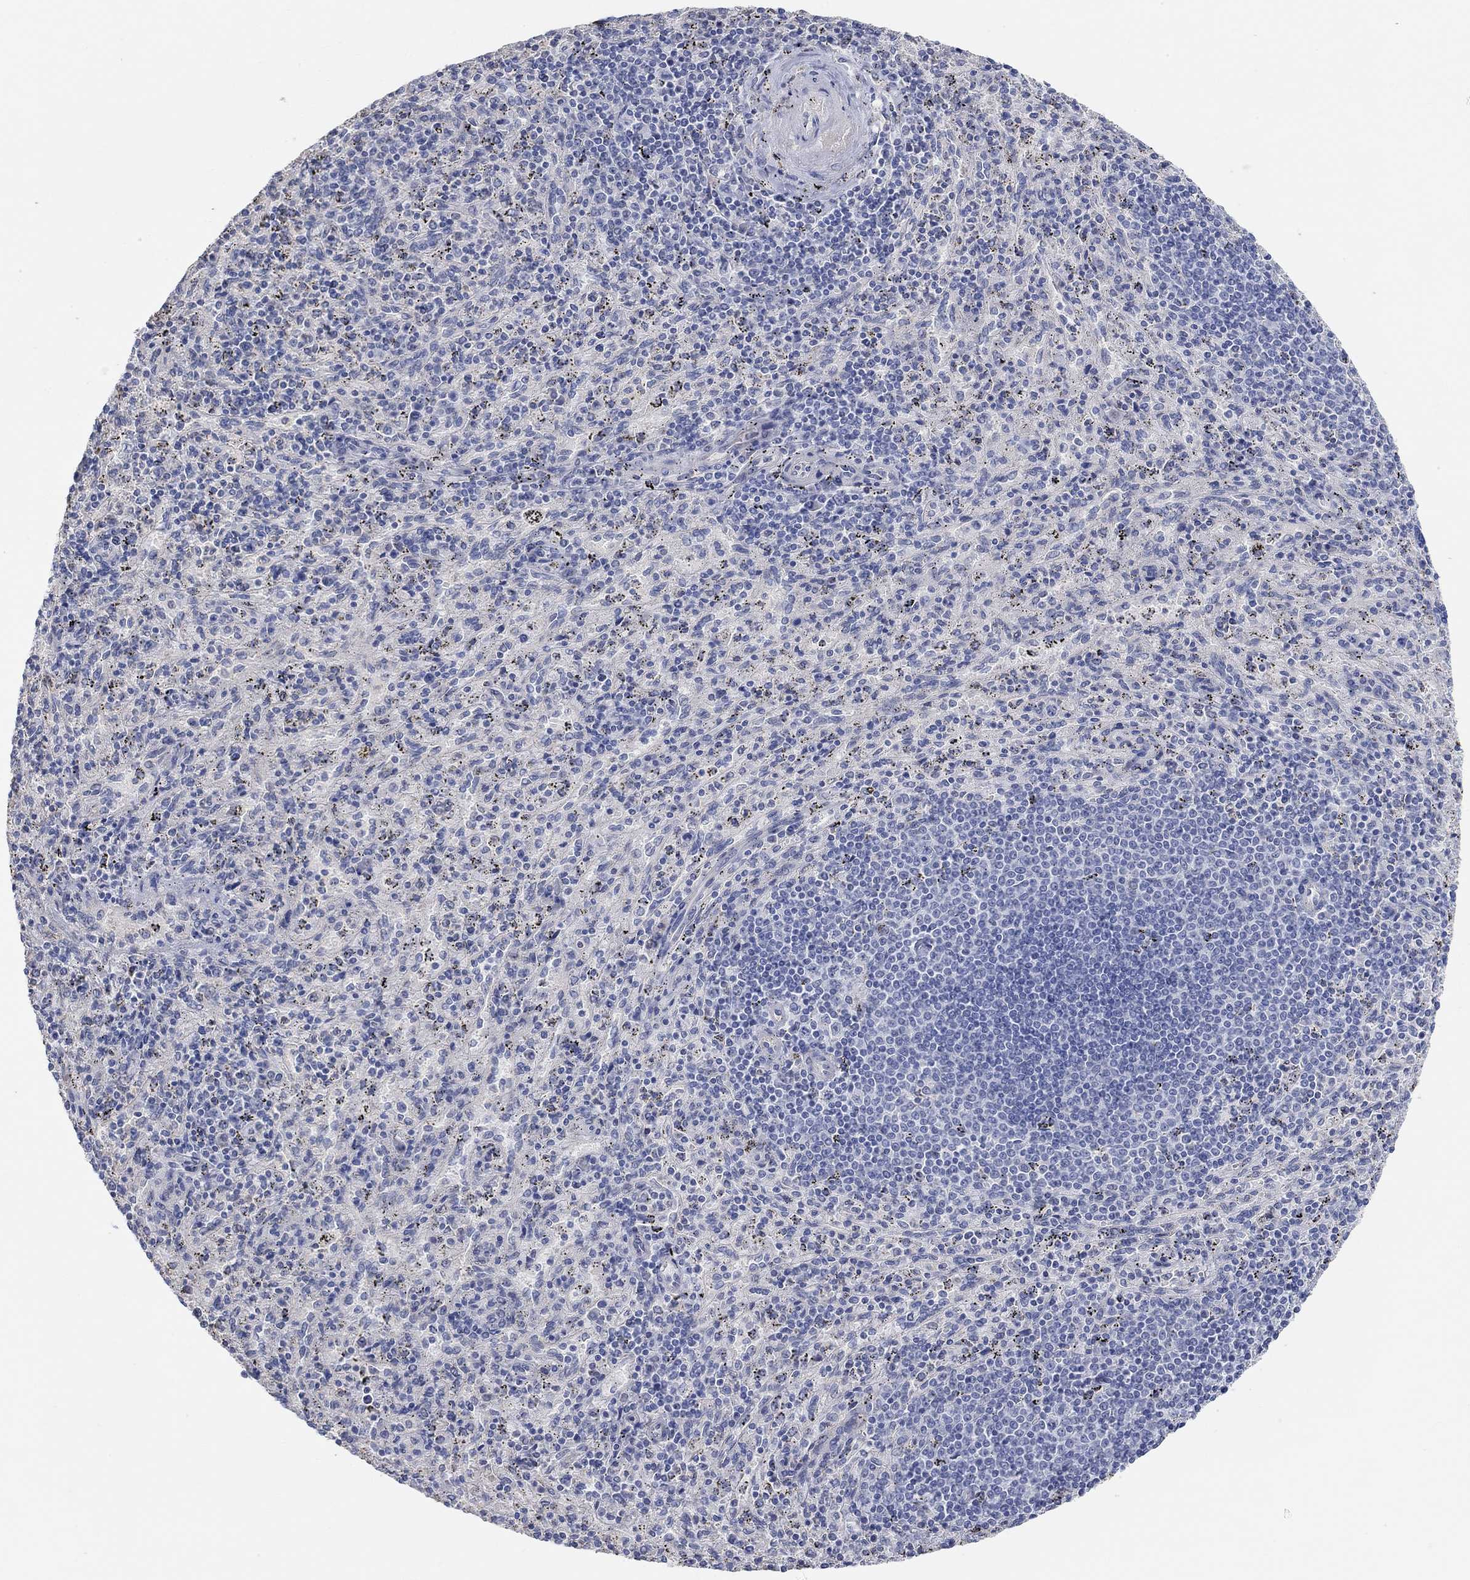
{"staining": {"intensity": "negative", "quantity": "none", "location": "none"}, "tissue": "spleen", "cell_type": "Cells in red pulp", "image_type": "normal", "snomed": [{"axis": "morphology", "description": "Normal tissue, NOS"}, {"axis": "topography", "description": "Spleen"}], "caption": "Micrograph shows no significant protein staining in cells in red pulp of unremarkable spleen. (DAB (3,3'-diaminobenzidine) IHC with hematoxylin counter stain).", "gene": "NLRP14", "patient": {"sex": "male", "age": 57}}